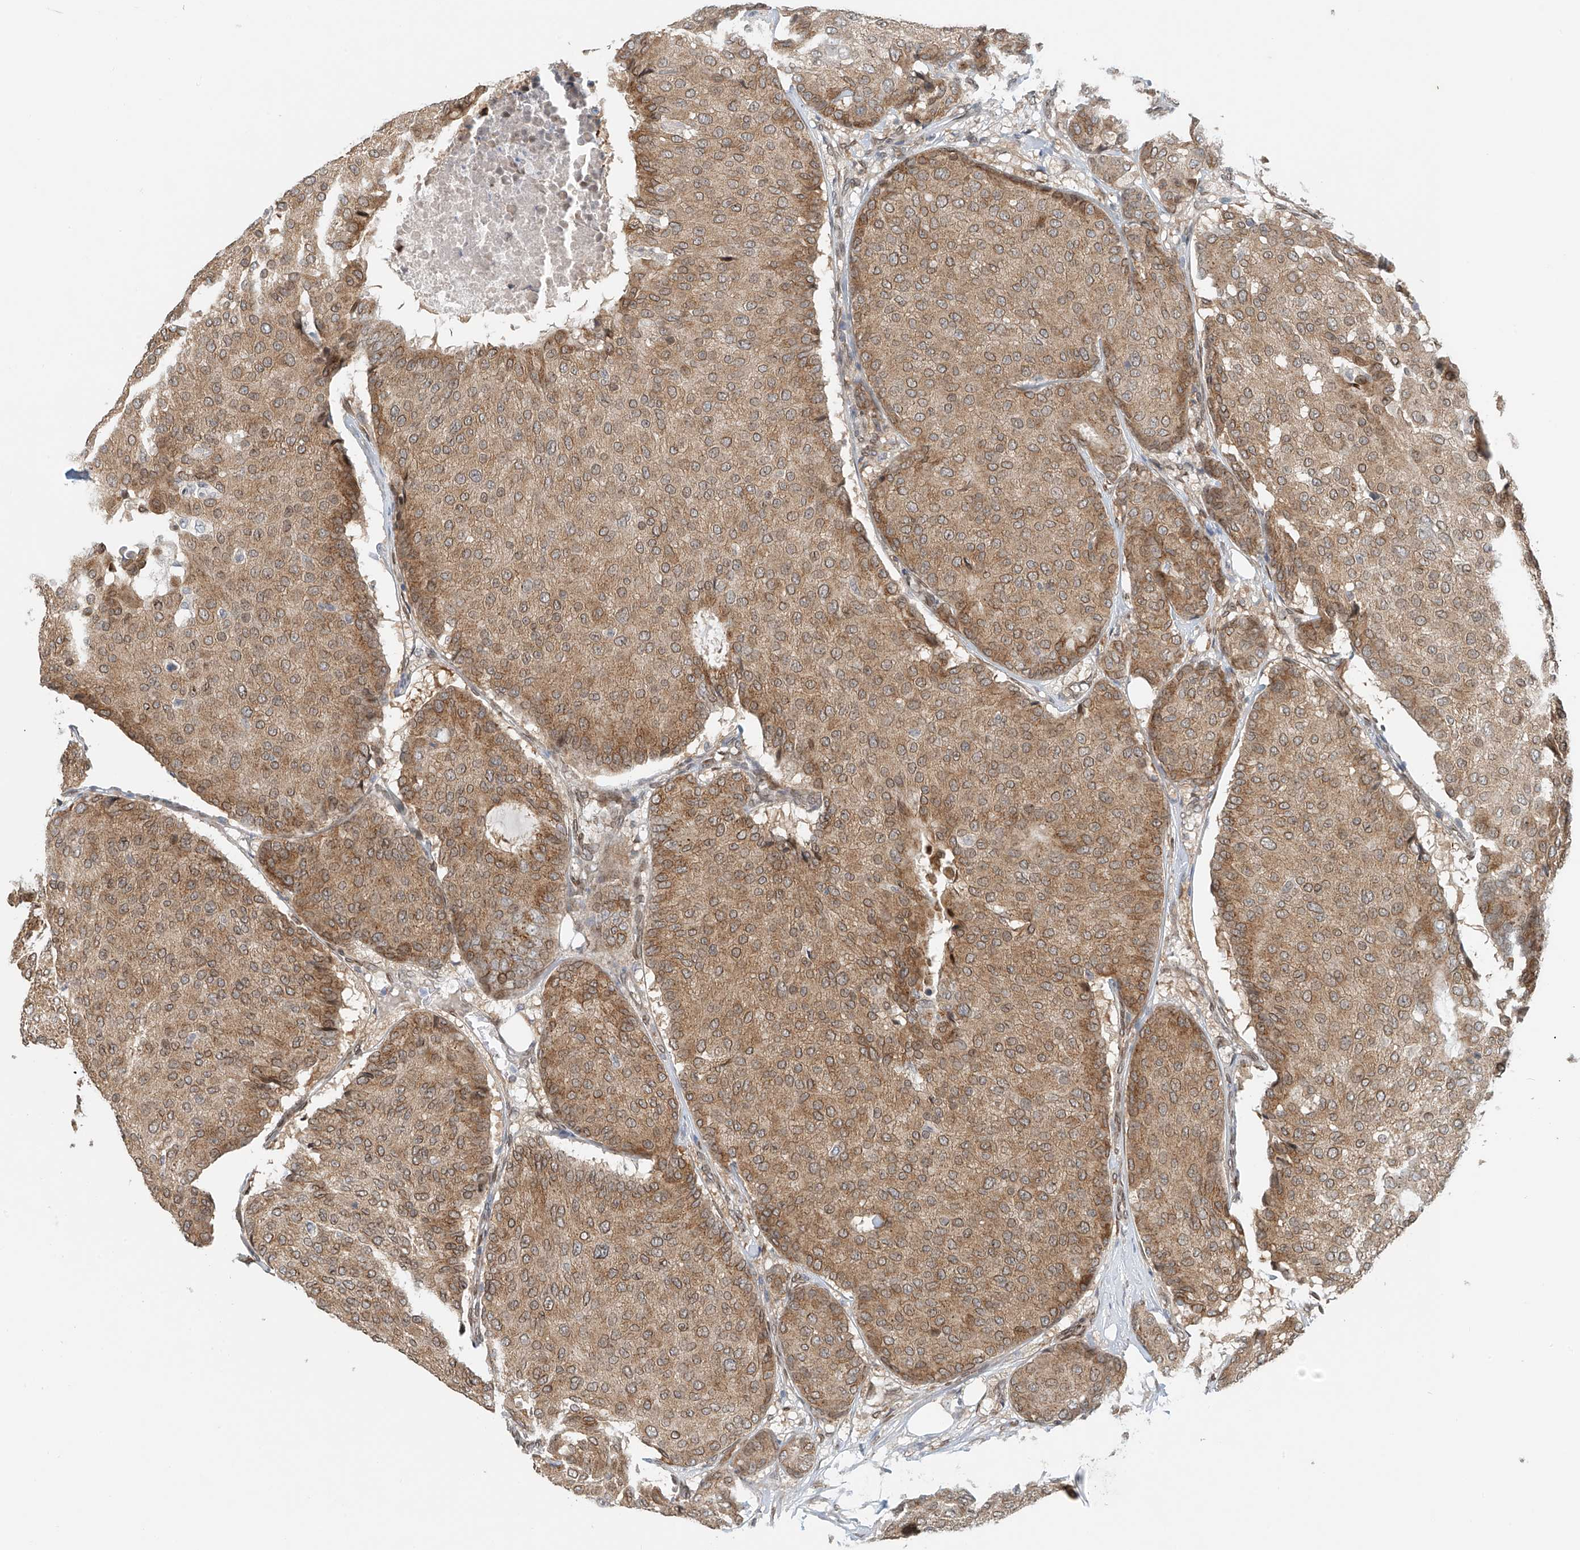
{"staining": {"intensity": "moderate", "quantity": ">75%", "location": "cytoplasmic/membranous"}, "tissue": "breast cancer", "cell_type": "Tumor cells", "image_type": "cancer", "snomed": [{"axis": "morphology", "description": "Duct carcinoma"}, {"axis": "topography", "description": "Breast"}], "caption": "The image shows immunohistochemical staining of breast cancer (infiltrating ductal carcinoma). There is moderate cytoplasmic/membranous positivity is seen in approximately >75% of tumor cells.", "gene": "STARD9", "patient": {"sex": "female", "age": 75}}